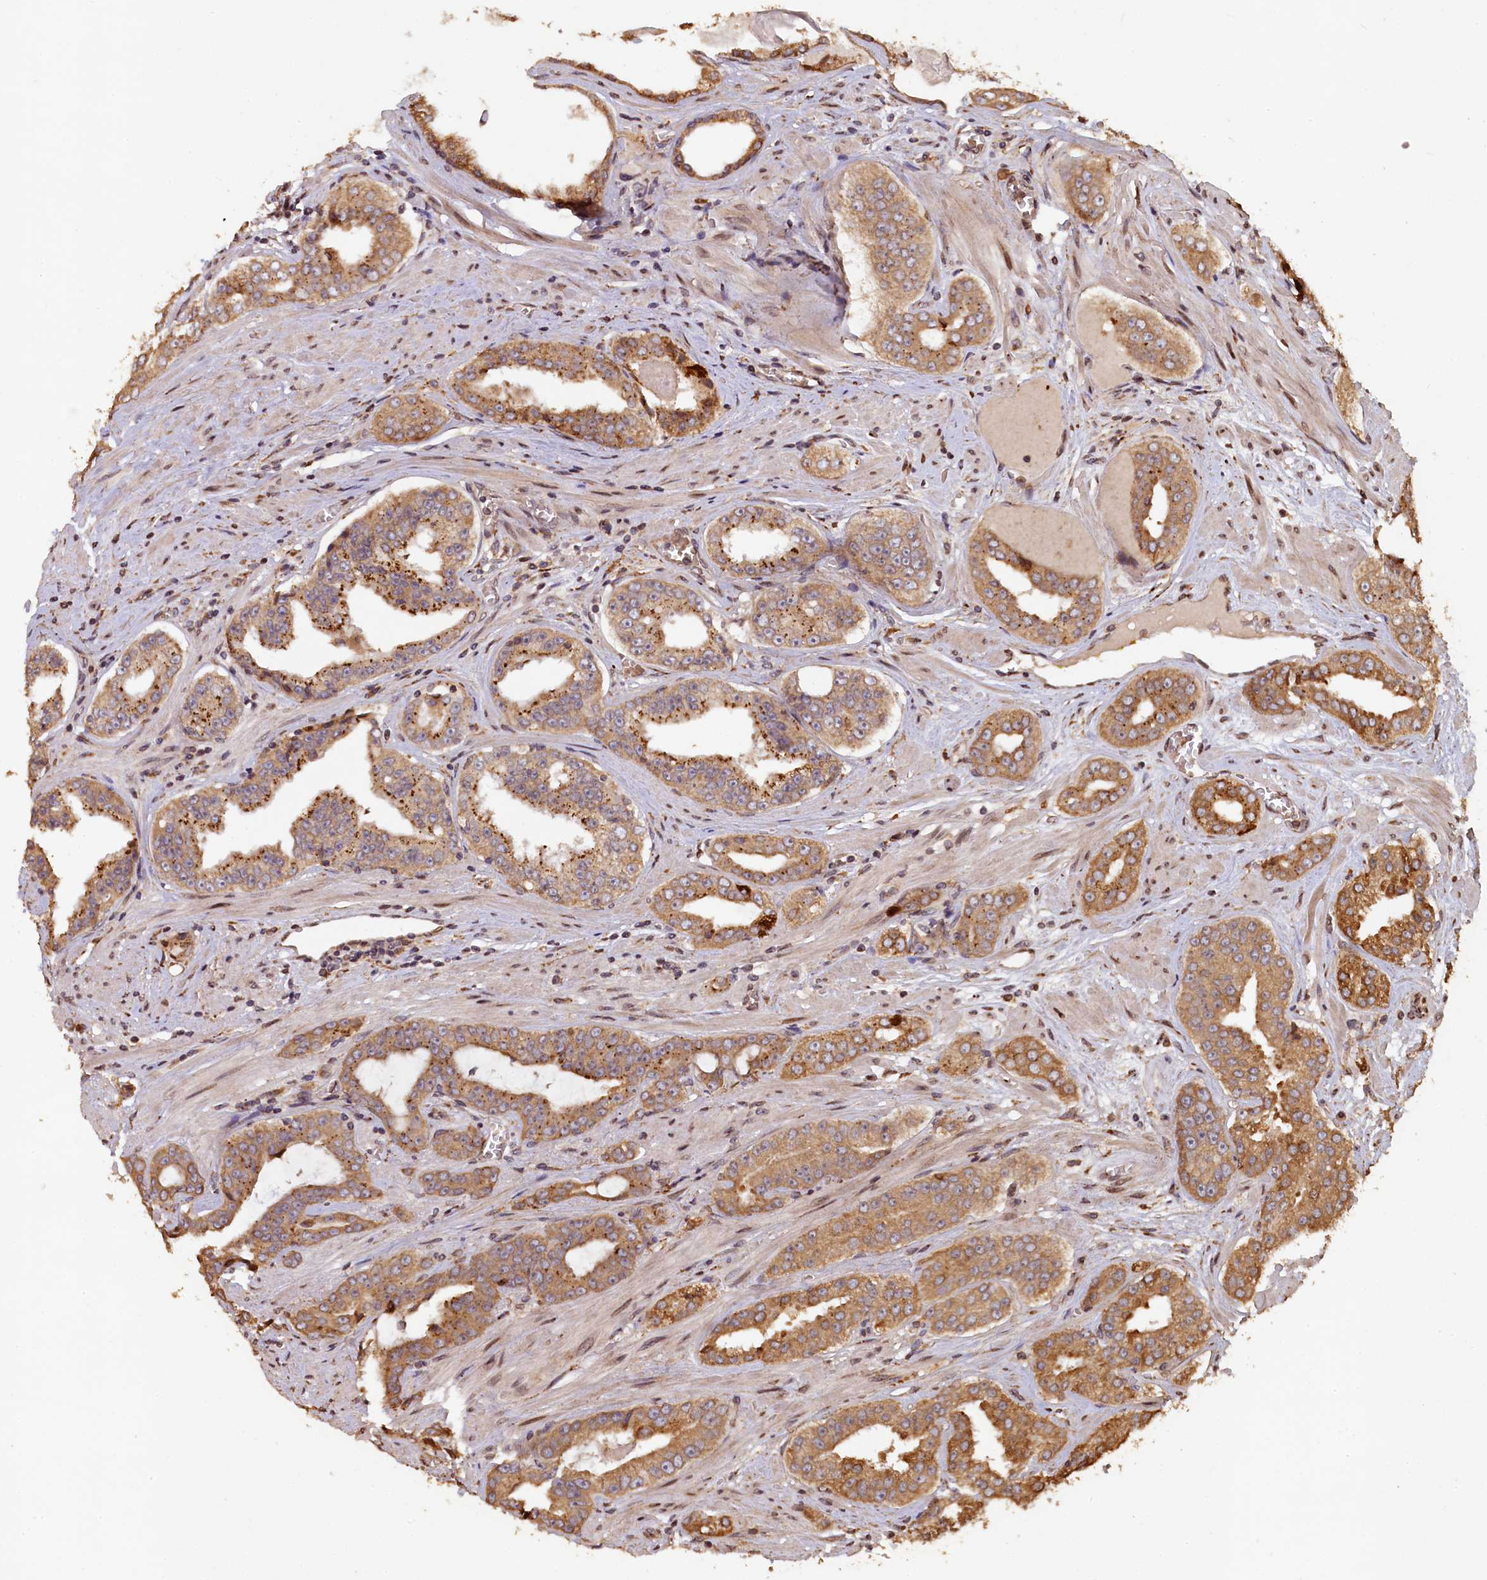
{"staining": {"intensity": "moderate", "quantity": ">75%", "location": "cytoplasmic/membranous"}, "tissue": "prostate cancer", "cell_type": "Tumor cells", "image_type": "cancer", "snomed": [{"axis": "morphology", "description": "Adenocarcinoma, High grade"}, {"axis": "topography", "description": "Prostate"}], "caption": "Prostate high-grade adenocarcinoma tissue reveals moderate cytoplasmic/membranous expression in about >75% of tumor cells, visualized by immunohistochemistry.", "gene": "SLC38A7", "patient": {"sex": "male", "age": 71}}